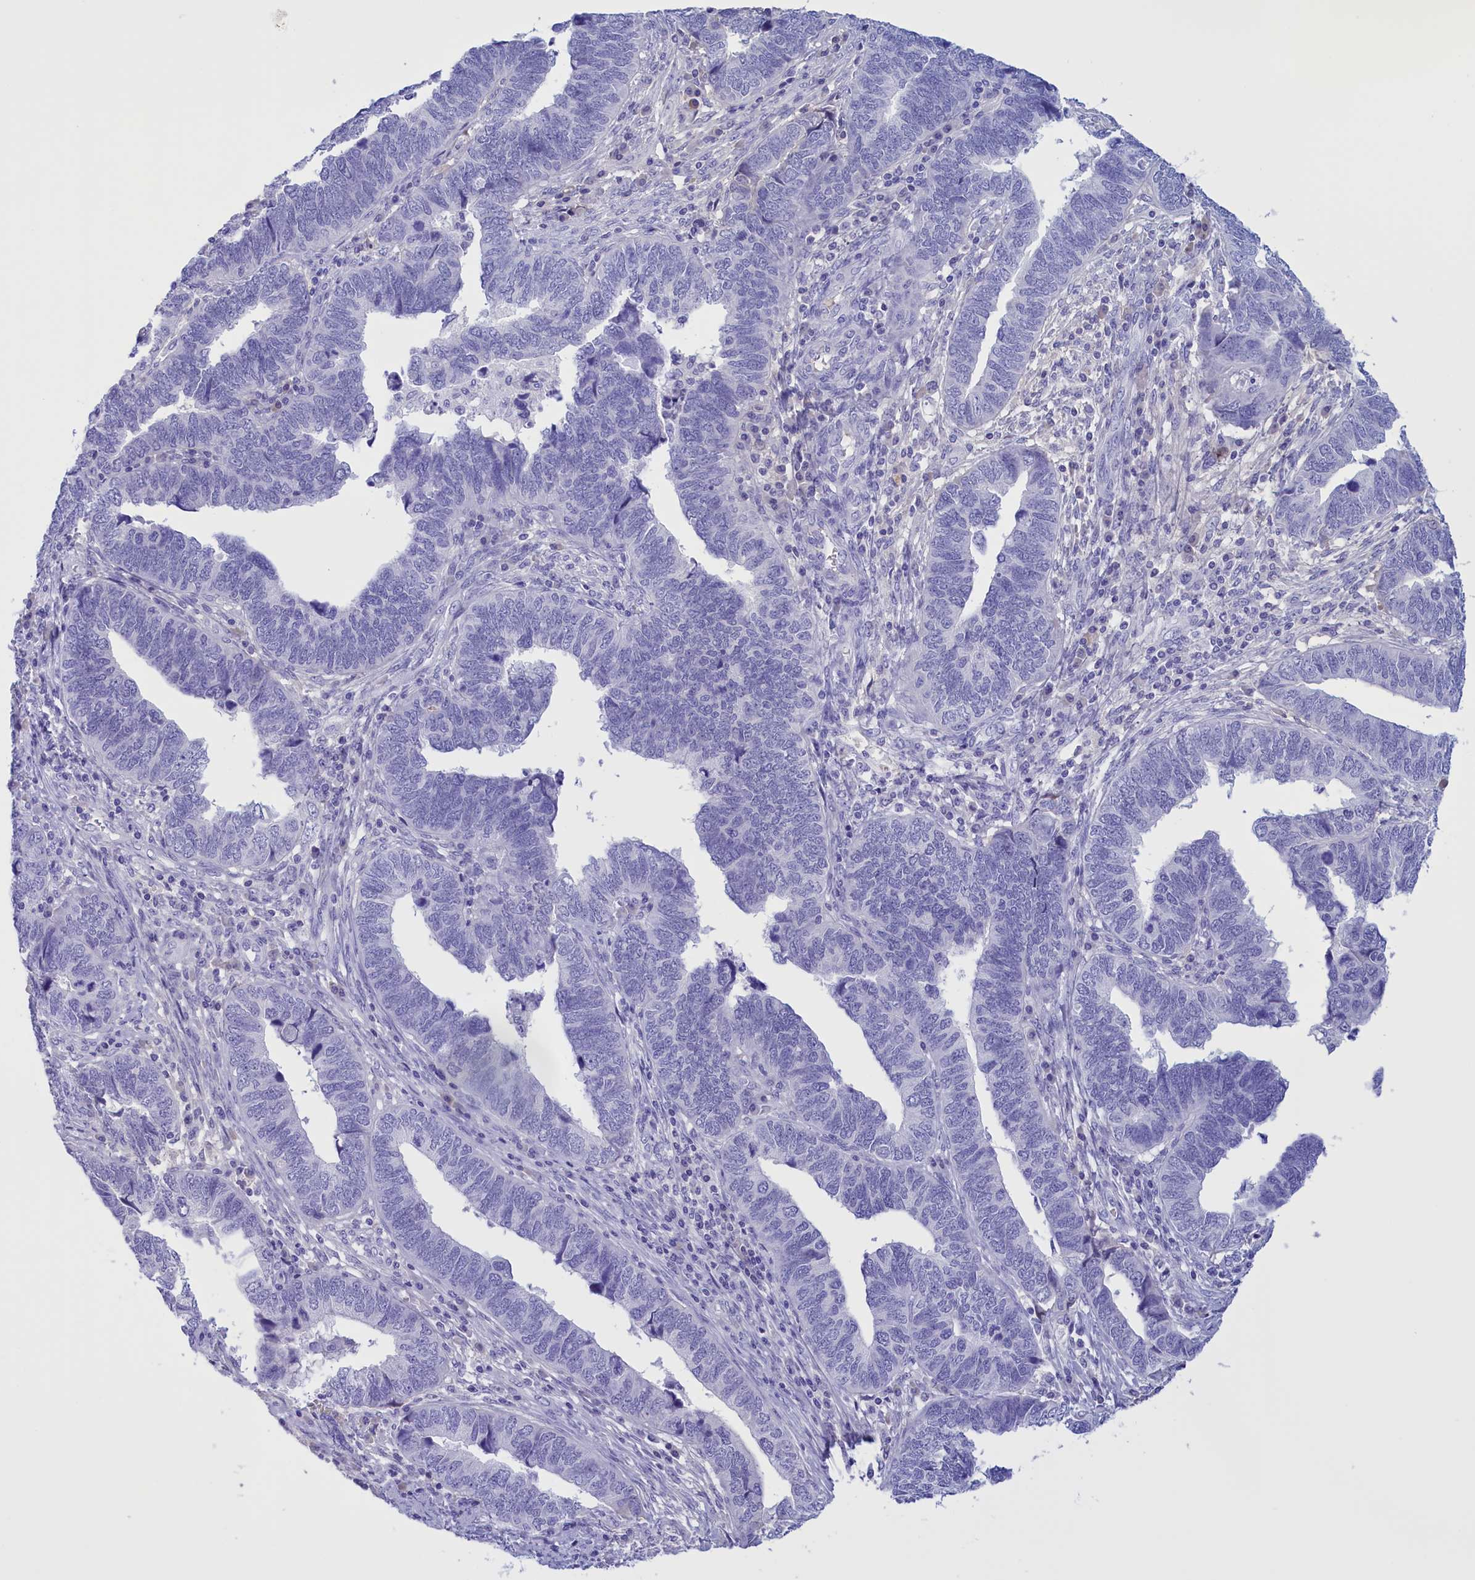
{"staining": {"intensity": "negative", "quantity": "none", "location": "none"}, "tissue": "endometrial cancer", "cell_type": "Tumor cells", "image_type": "cancer", "snomed": [{"axis": "morphology", "description": "Adenocarcinoma, NOS"}, {"axis": "topography", "description": "Endometrium"}], "caption": "A high-resolution histopathology image shows IHC staining of endometrial cancer, which displays no significant positivity in tumor cells.", "gene": "PROK2", "patient": {"sex": "female", "age": 79}}